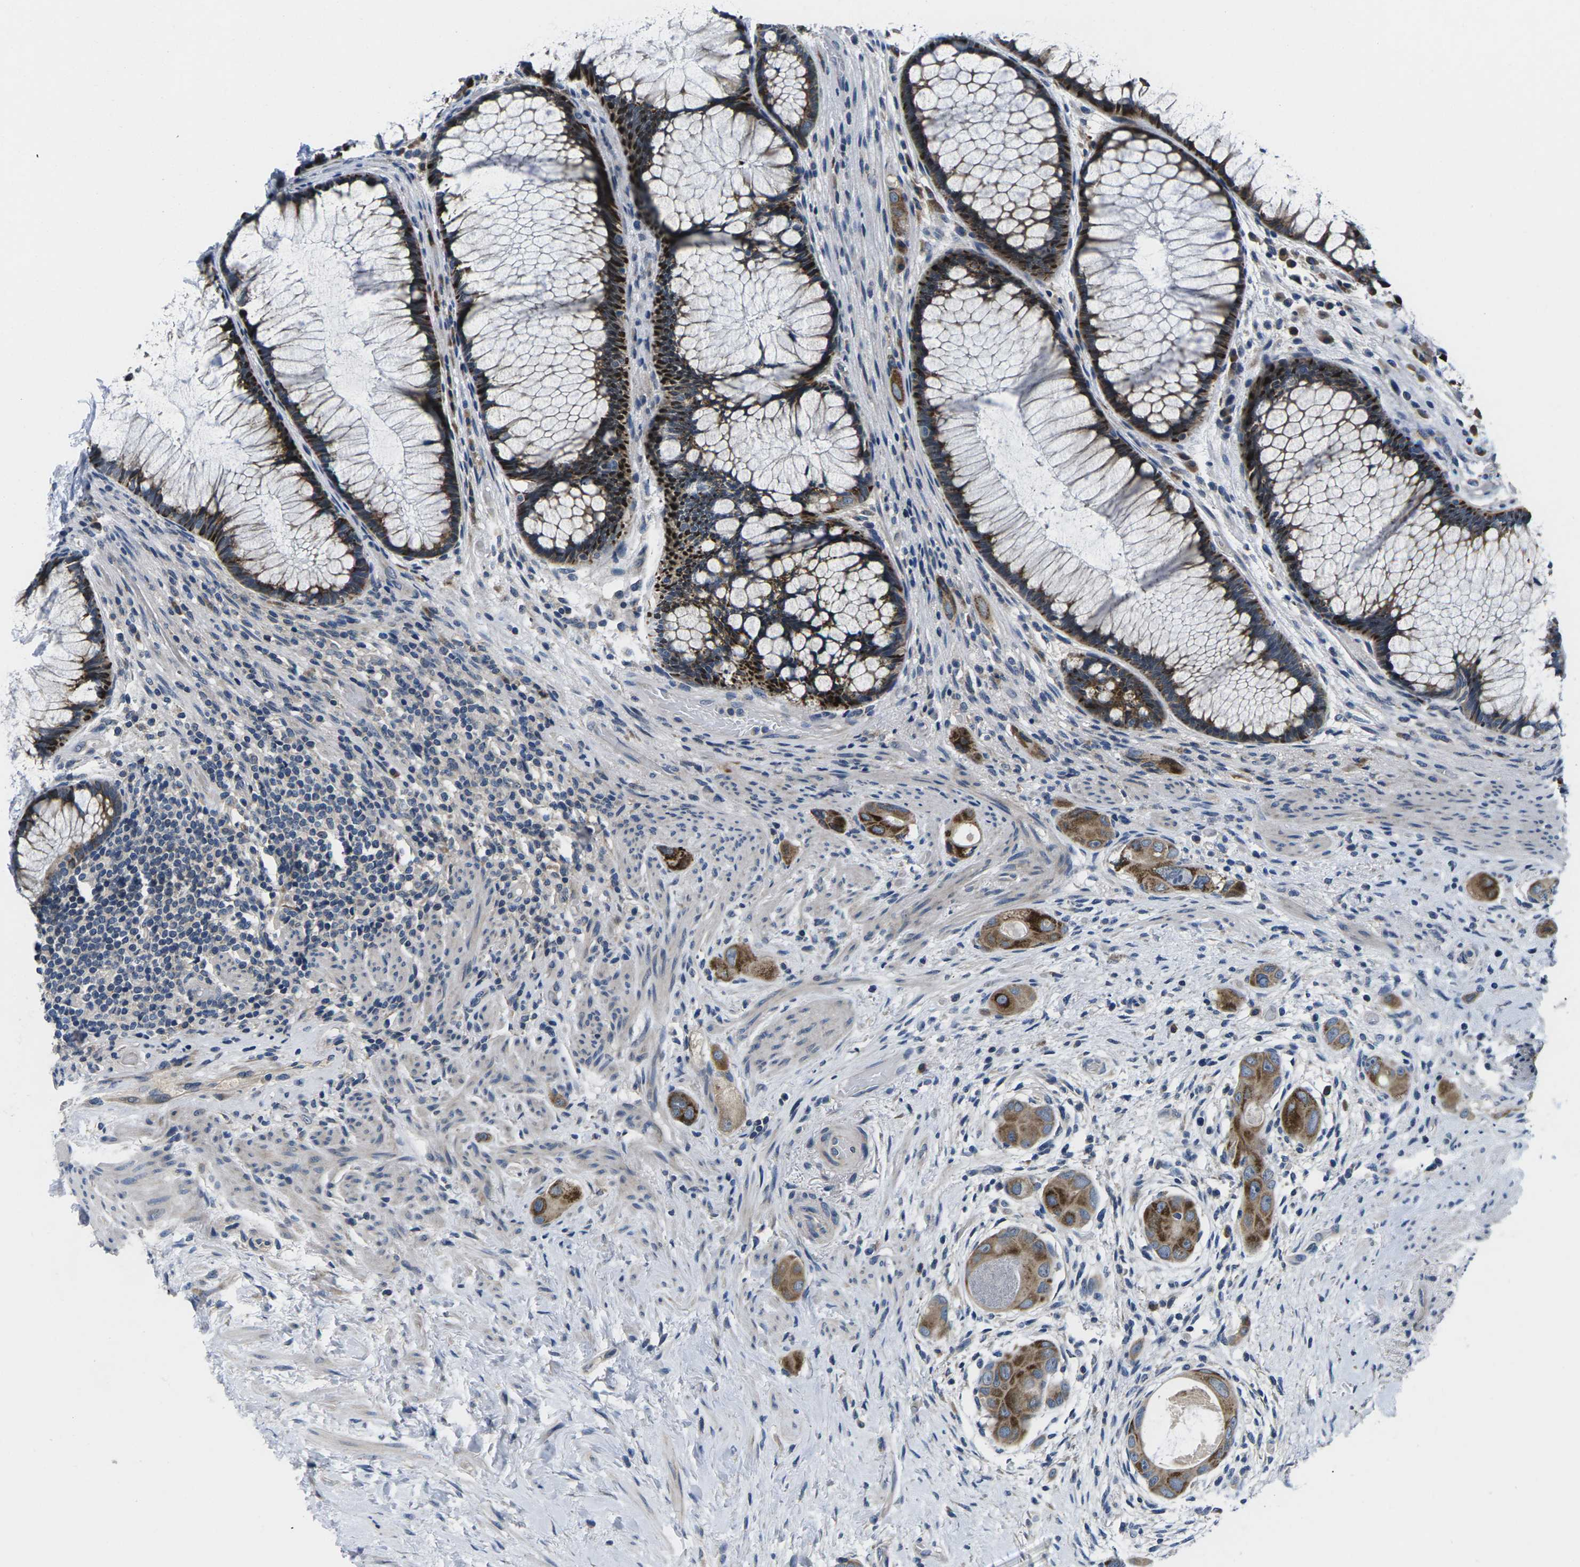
{"staining": {"intensity": "moderate", "quantity": ">75%", "location": "cytoplasmic/membranous"}, "tissue": "colorectal cancer", "cell_type": "Tumor cells", "image_type": "cancer", "snomed": [{"axis": "morphology", "description": "Adenocarcinoma, NOS"}, {"axis": "topography", "description": "Rectum"}], "caption": "Adenocarcinoma (colorectal) stained for a protein (brown) shows moderate cytoplasmic/membranous positive positivity in approximately >75% of tumor cells.", "gene": "ERGIC3", "patient": {"sex": "male", "age": 51}}